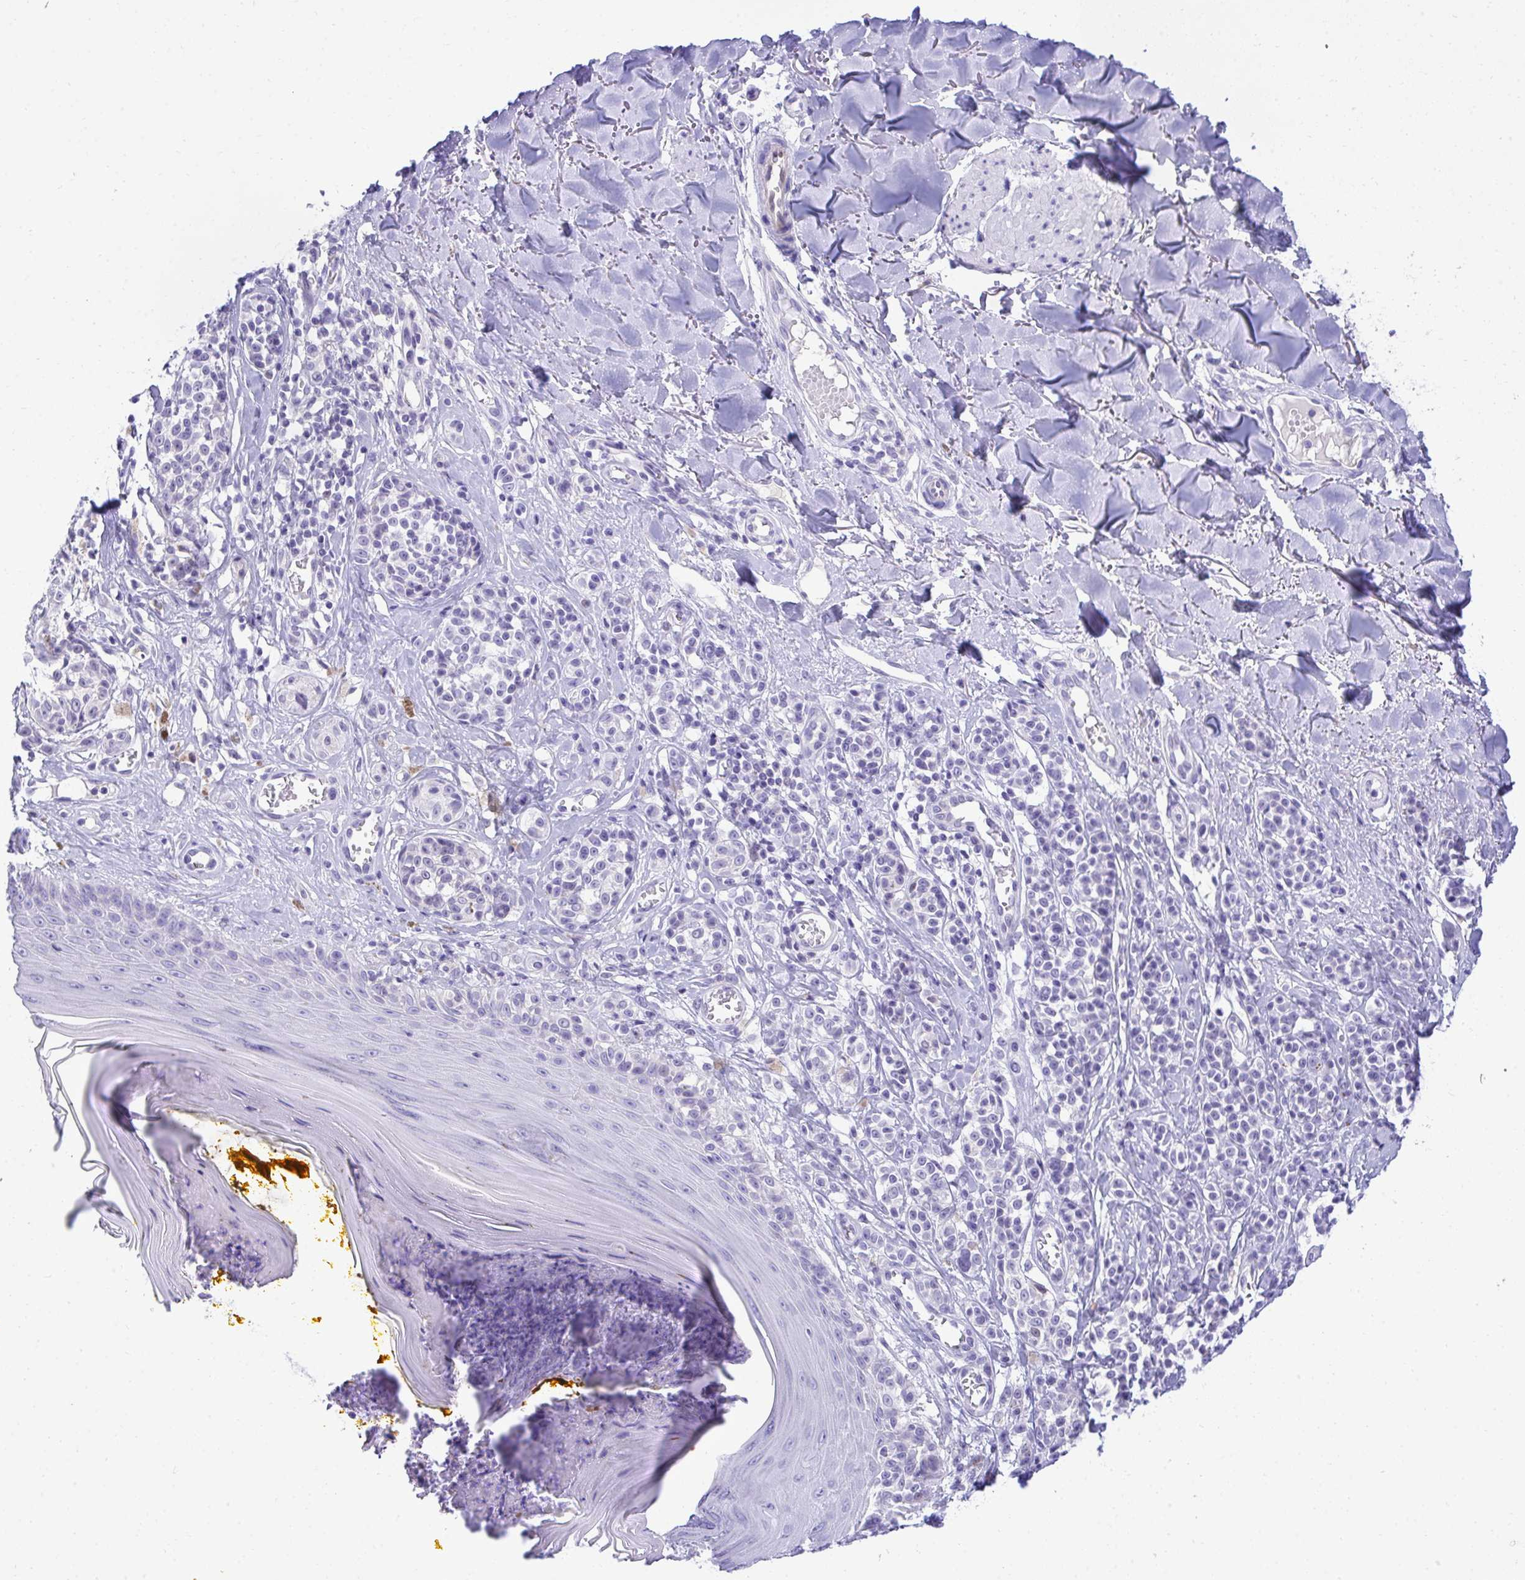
{"staining": {"intensity": "negative", "quantity": "none", "location": "none"}, "tissue": "melanoma", "cell_type": "Tumor cells", "image_type": "cancer", "snomed": [{"axis": "morphology", "description": "Malignant melanoma, NOS"}, {"axis": "topography", "description": "Skin"}], "caption": "This histopathology image is of malignant melanoma stained with immunohistochemistry to label a protein in brown with the nuclei are counter-stained blue. There is no positivity in tumor cells.", "gene": "PGM2L1", "patient": {"sex": "male", "age": 74}}